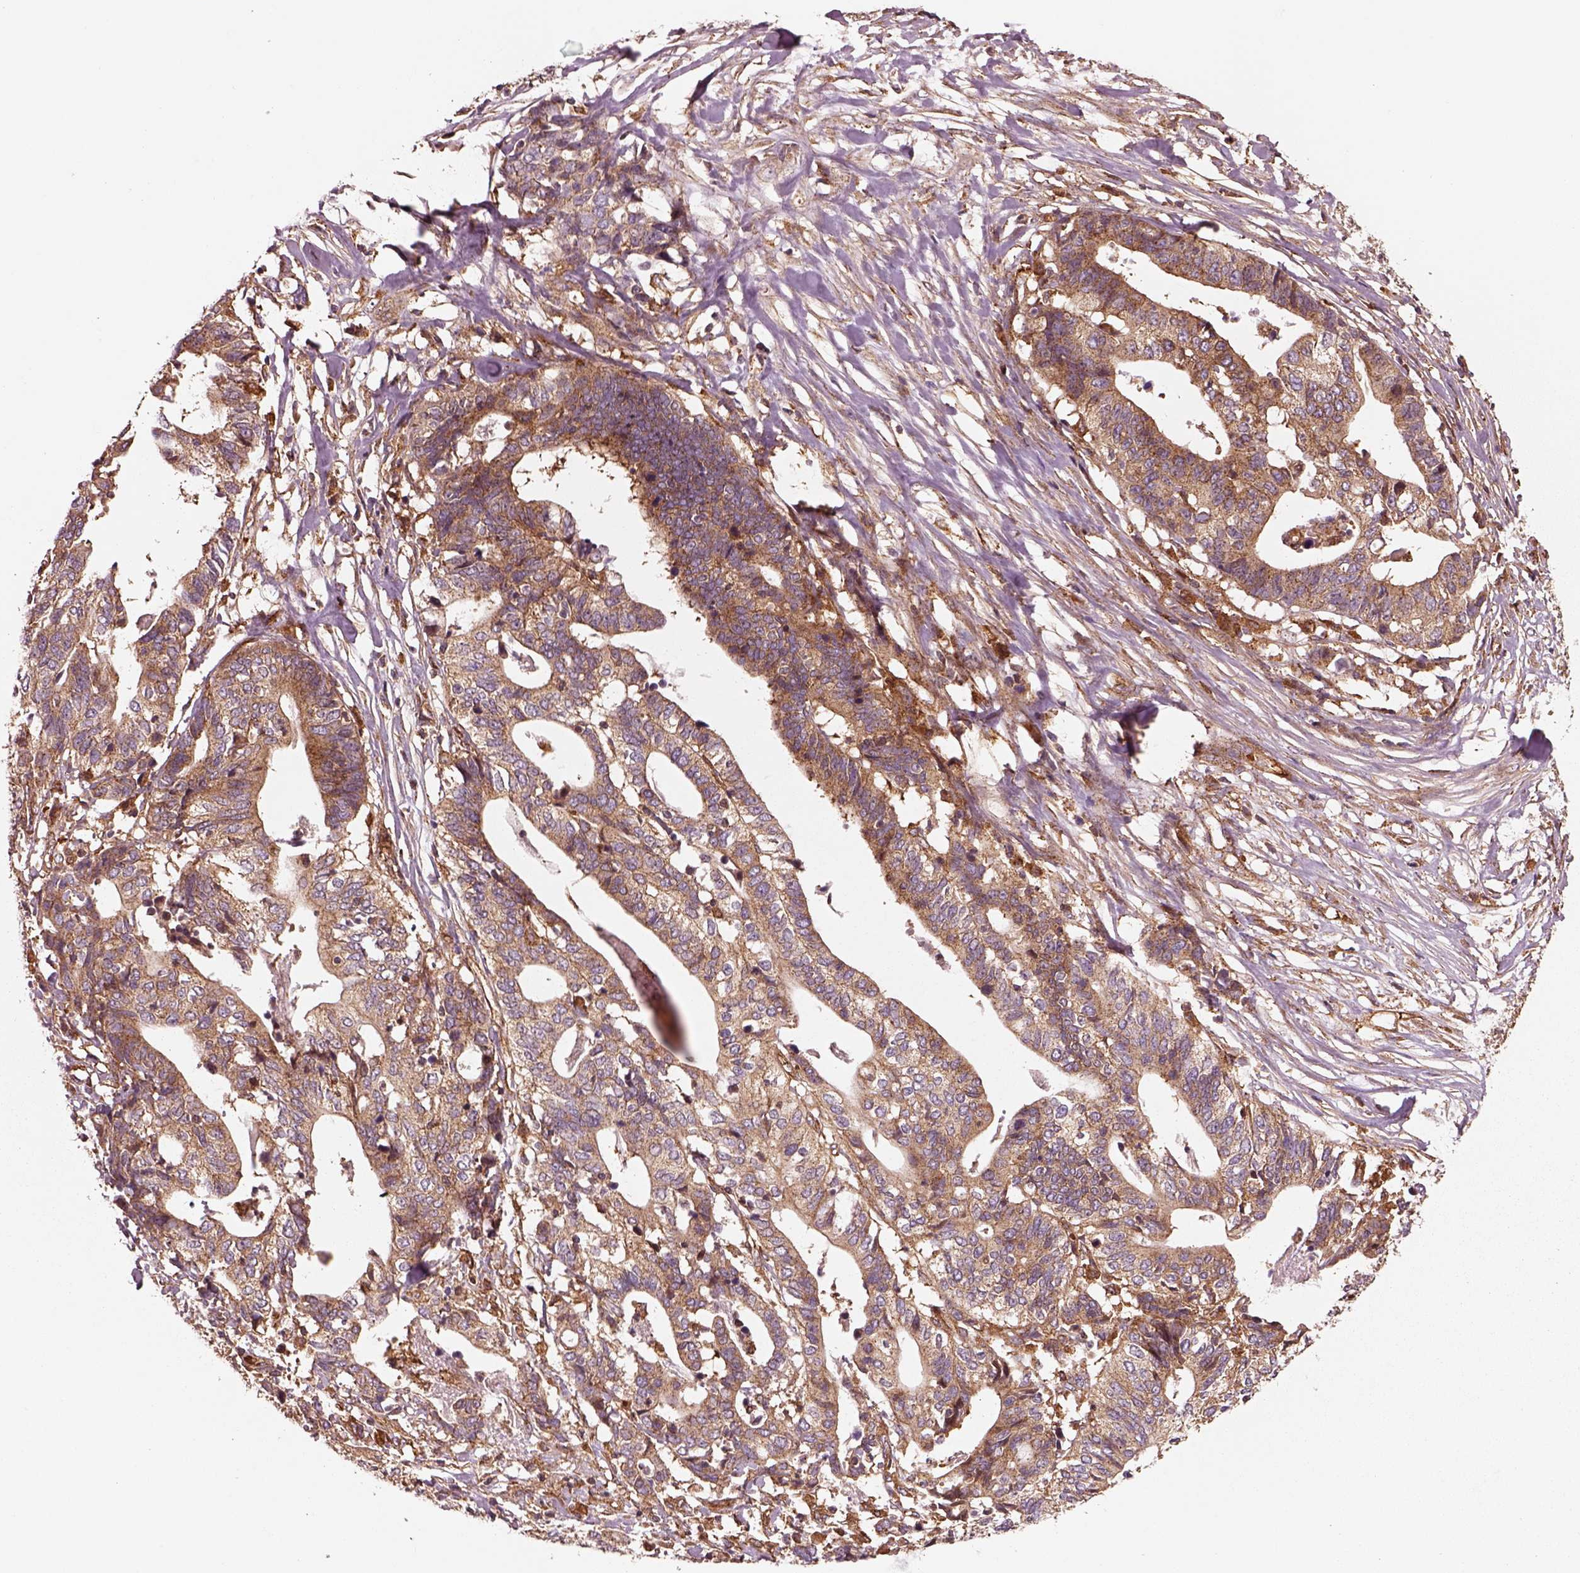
{"staining": {"intensity": "strong", "quantity": "<25%", "location": "cytoplasmic/membranous"}, "tissue": "stomach cancer", "cell_type": "Tumor cells", "image_type": "cancer", "snomed": [{"axis": "morphology", "description": "Adenocarcinoma, NOS"}, {"axis": "topography", "description": "Stomach, upper"}], "caption": "Stomach cancer stained for a protein displays strong cytoplasmic/membranous positivity in tumor cells.", "gene": "WASHC2A", "patient": {"sex": "female", "age": 67}}